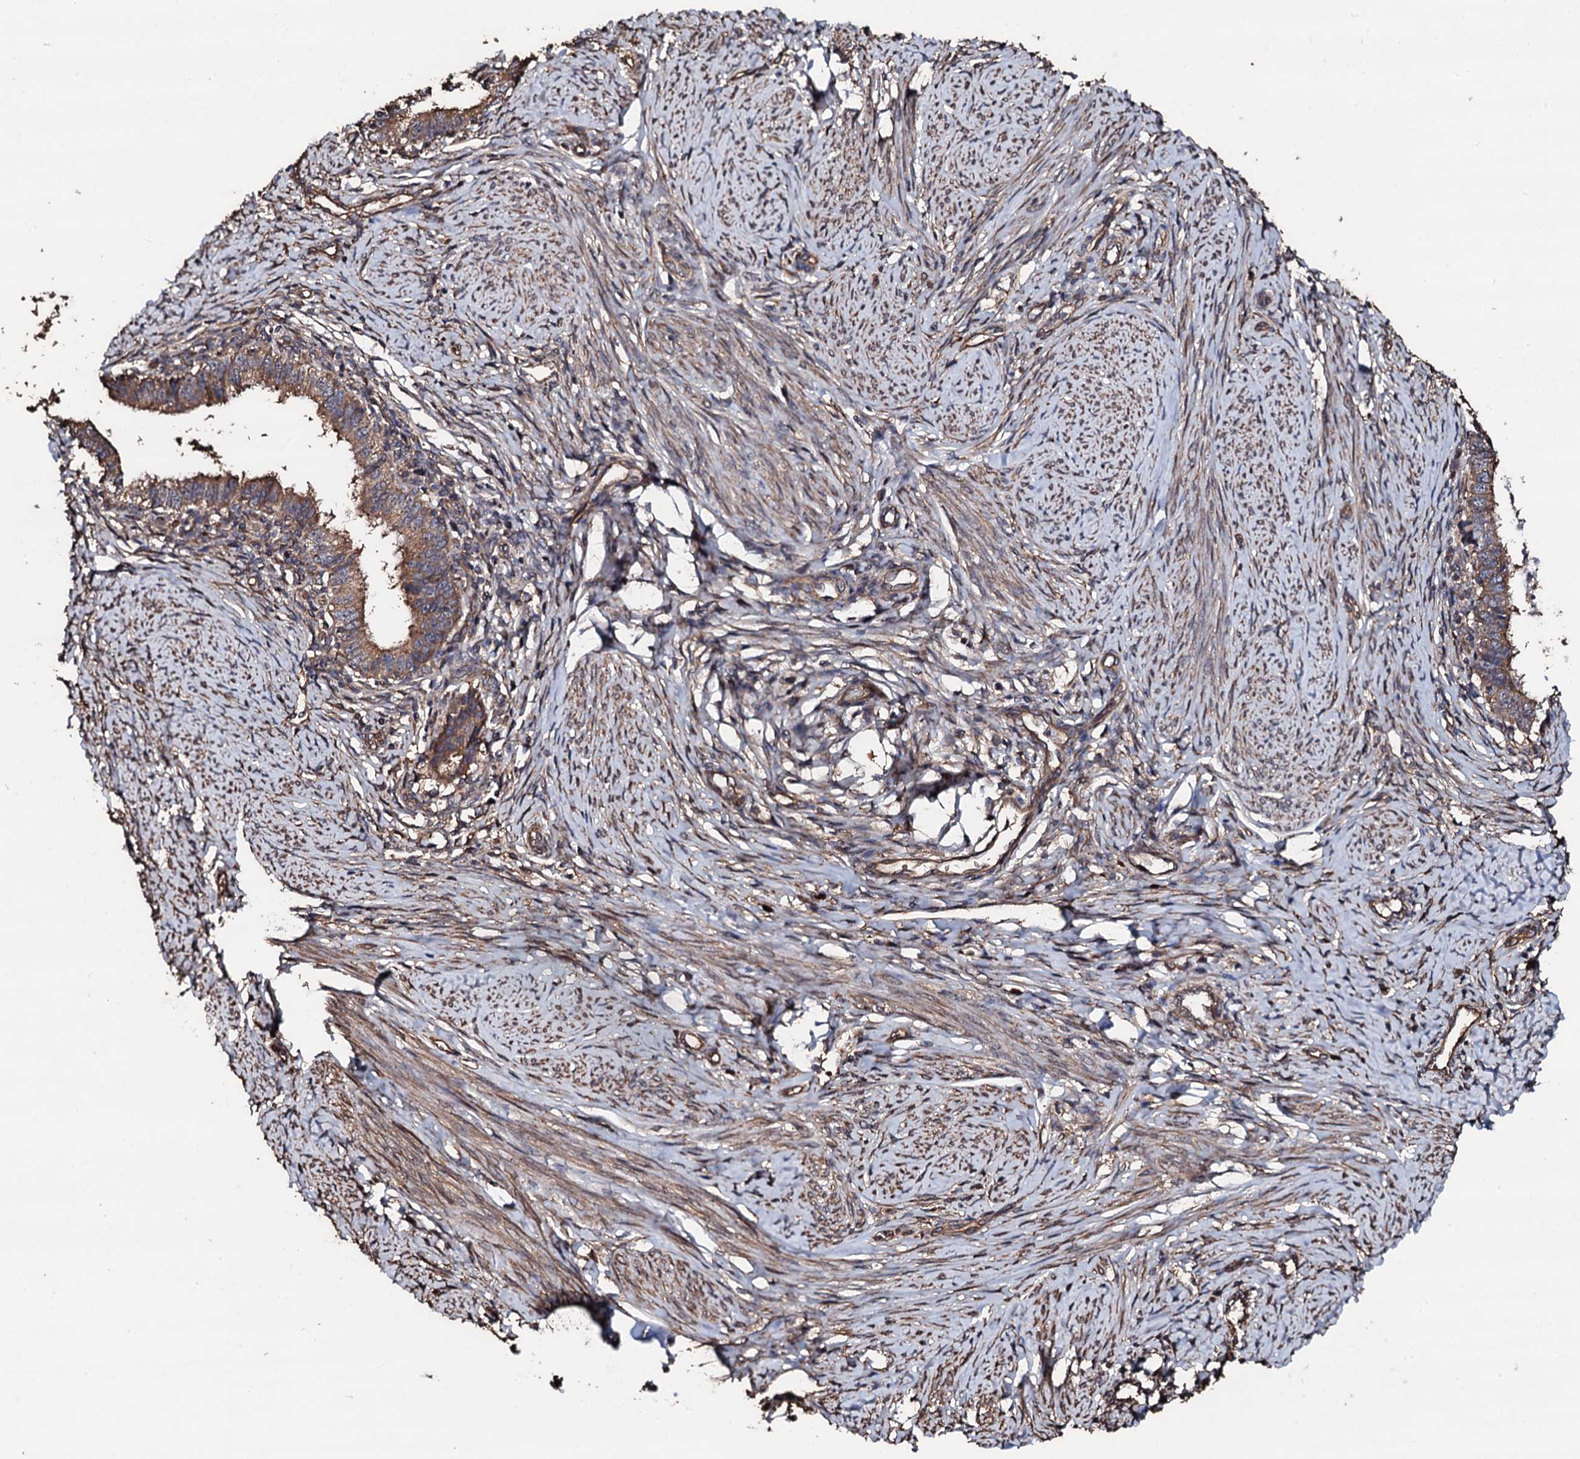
{"staining": {"intensity": "moderate", "quantity": ">75%", "location": "cytoplasmic/membranous"}, "tissue": "cervical cancer", "cell_type": "Tumor cells", "image_type": "cancer", "snomed": [{"axis": "morphology", "description": "Adenocarcinoma, NOS"}, {"axis": "topography", "description": "Cervix"}], "caption": "Immunohistochemistry (IHC) (DAB) staining of cervical cancer shows moderate cytoplasmic/membranous protein staining in approximately >75% of tumor cells. The staining is performed using DAB brown chromogen to label protein expression. The nuclei are counter-stained blue using hematoxylin.", "gene": "CKAP5", "patient": {"sex": "female", "age": 36}}